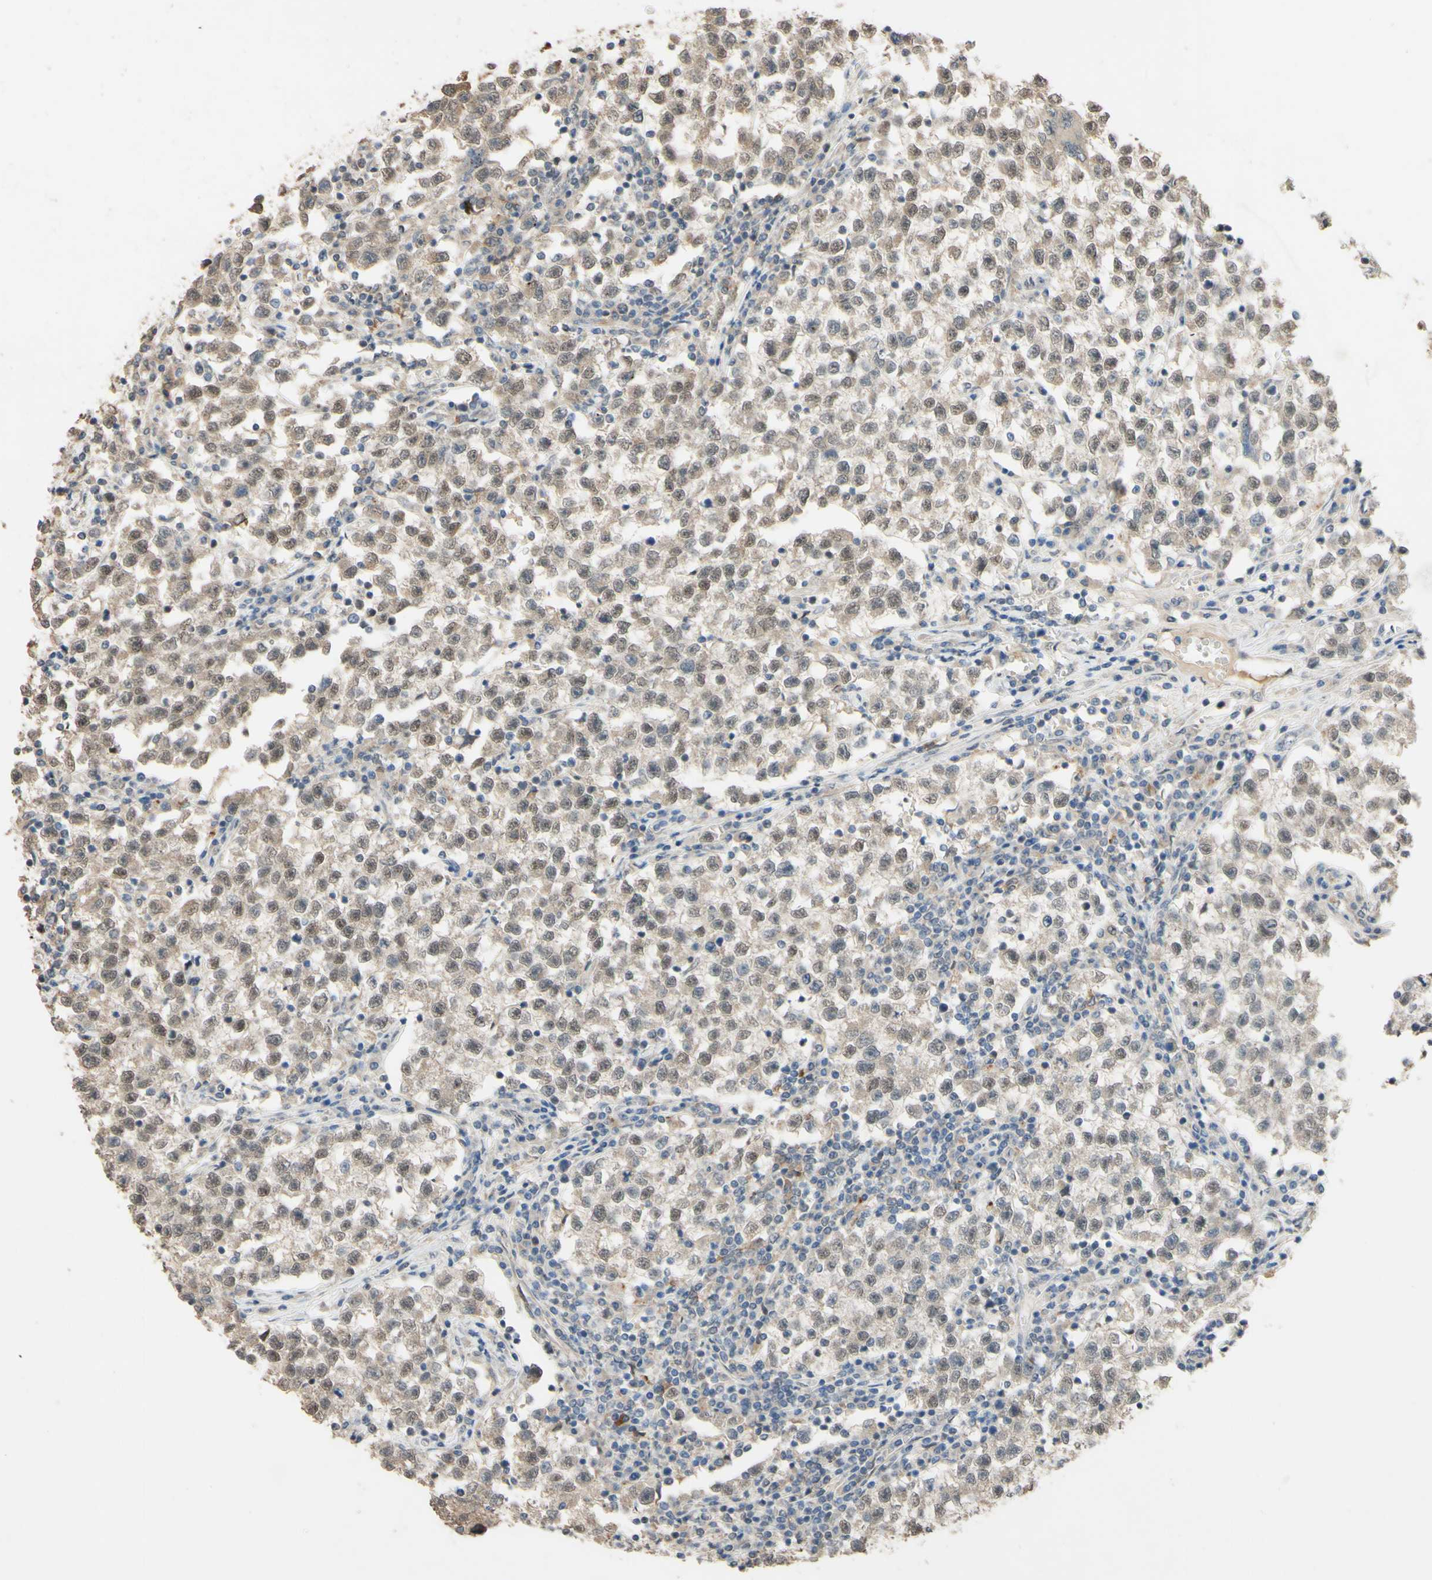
{"staining": {"intensity": "weak", "quantity": ">75%", "location": "cytoplasmic/membranous,nuclear"}, "tissue": "testis cancer", "cell_type": "Tumor cells", "image_type": "cancer", "snomed": [{"axis": "morphology", "description": "Seminoma, NOS"}, {"axis": "topography", "description": "Testis"}], "caption": "Testis cancer (seminoma) stained with DAB immunohistochemistry shows low levels of weak cytoplasmic/membranous and nuclear positivity in about >75% of tumor cells.", "gene": "SMIM19", "patient": {"sex": "male", "age": 22}}